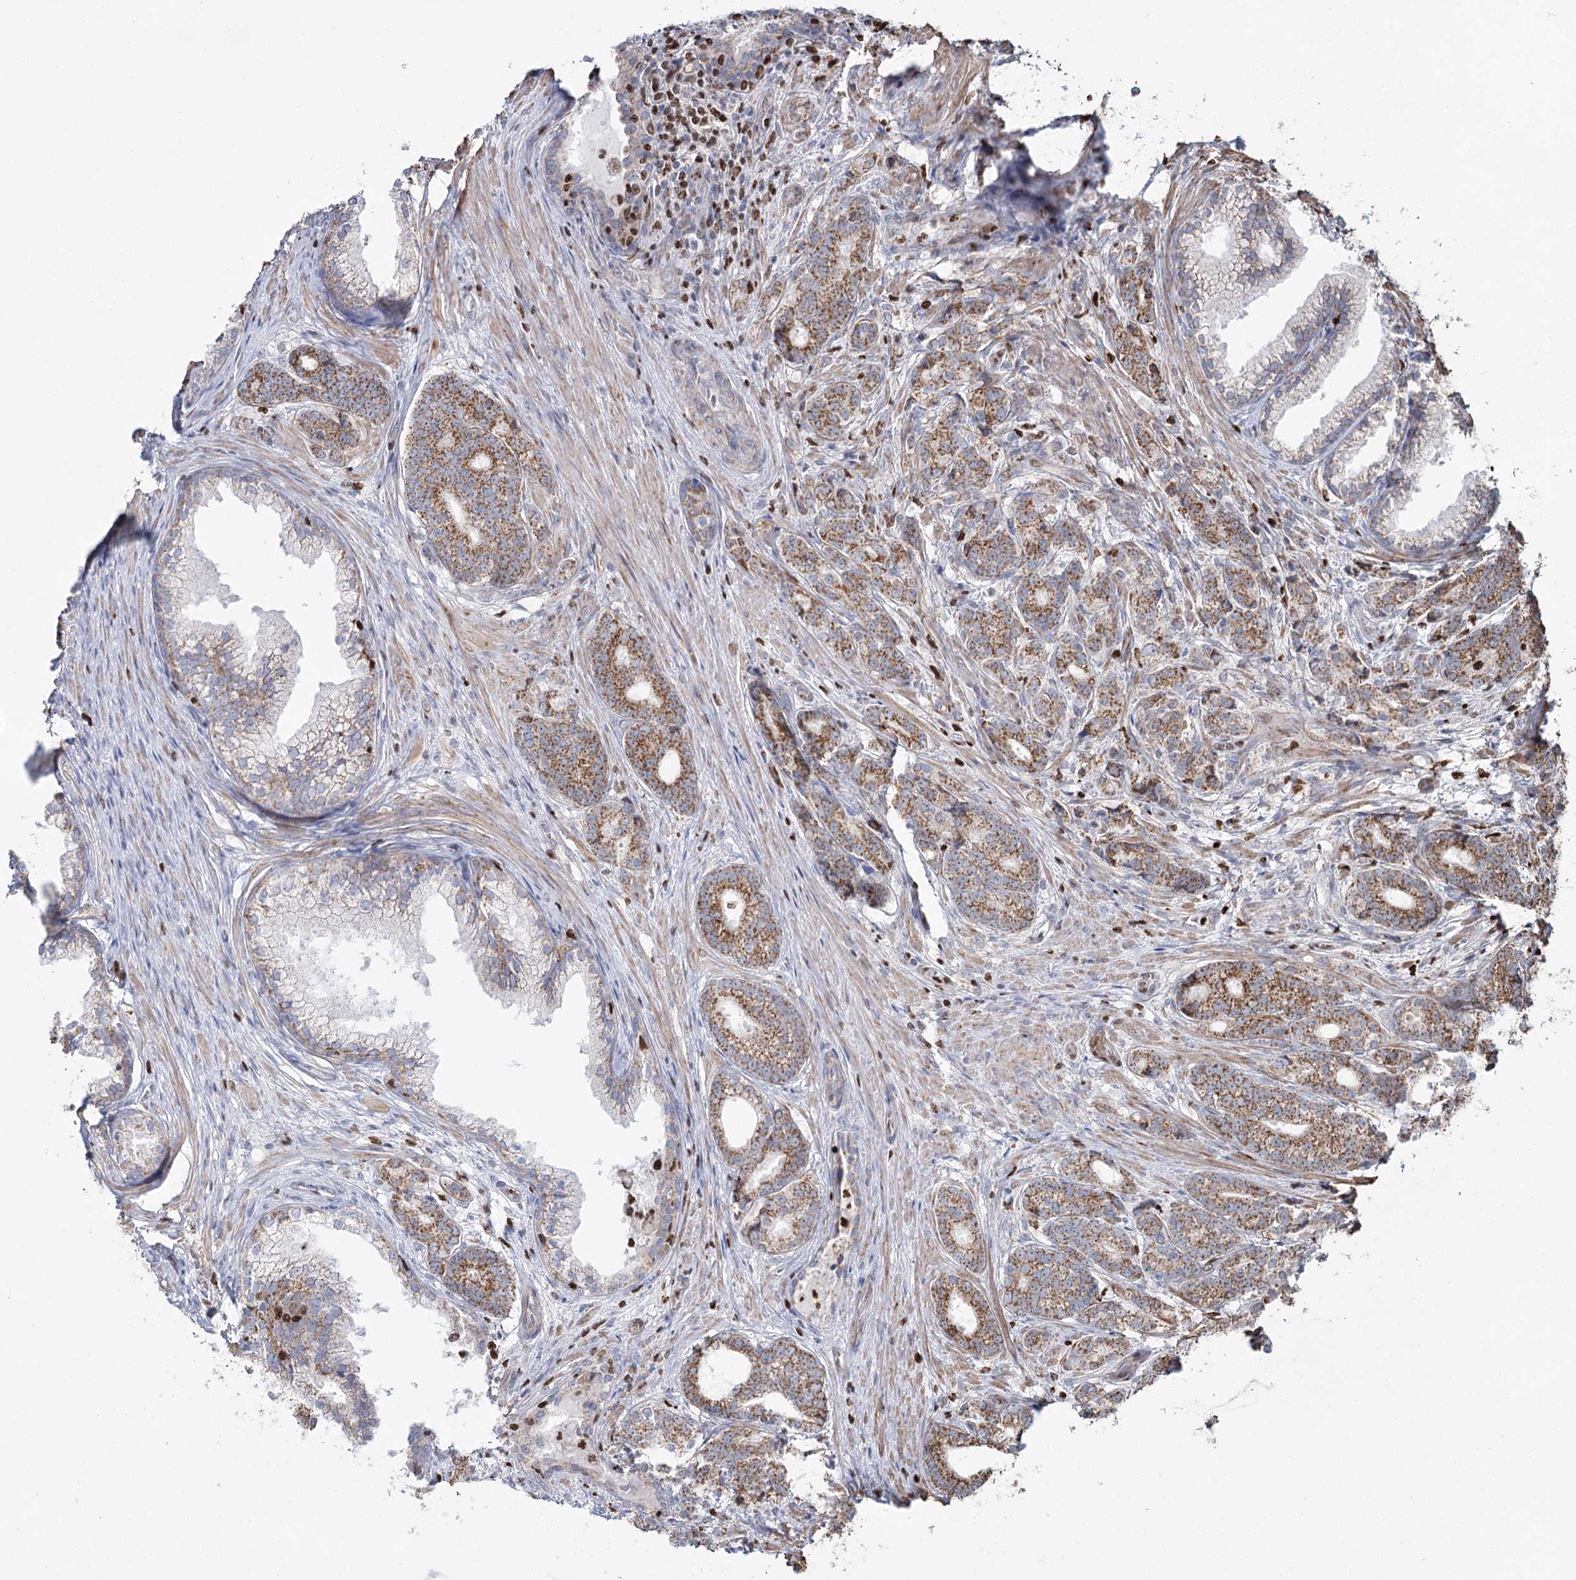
{"staining": {"intensity": "moderate", "quantity": ">75%", "location": "cytoplasmic/membranous"}, "tissue": "prostate cancer", "cell_type": "Tumor cells", "image_type": "cancer", "snomed": [{"axis": "morphology", "description": "Adenocarcinoma, Low grade"}, {"axis": "topography", "description": "Prostate"}], "caption": "This image demonstrates prostate low-grade adenocarcinoma stained with immunohistochemistry (IHC) to label a protein in brown. The cytoplasmic/membranous of tumor cells show moderate positivity for the protein. Nuclei are counter-stained blue.", "gene": "PDHX", "patient": {"sex": "male", "age": 71}}